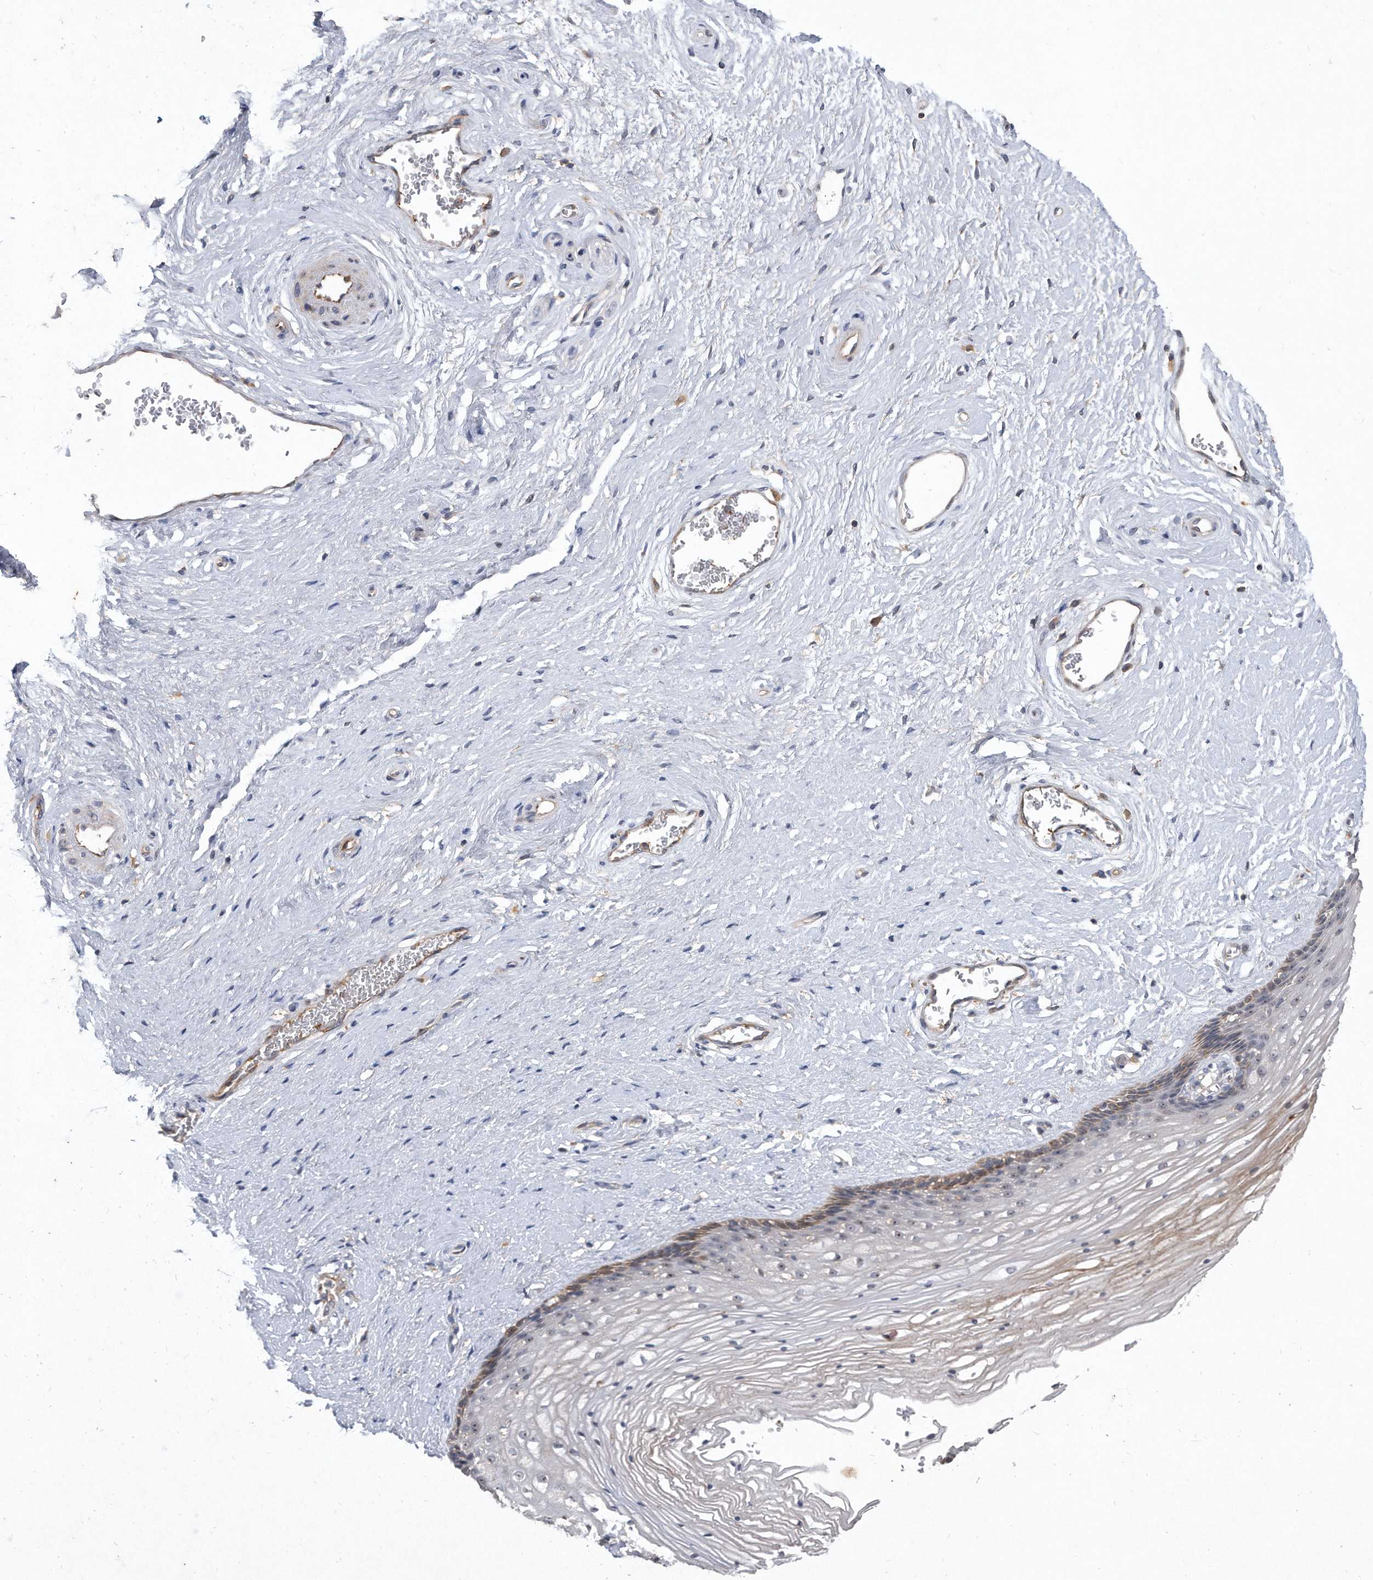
{"staining": {"intensity": "moderate", "quantity": "<25%", "location": "cytoplasmic/membranous"}, "tissue": "vagina", "cell_type": "Squamous epithelial cells", "image_type": "normal", "snomed": [{"axis": "morphology", "description": "Normal tissue, NOS"}, {"axis": "topography", "description": "Vagina"}], "caption": "Vagina stained with IHC reveals moderate cytoplasmic/membranous expression in approximately <25% of squamous epithelial cells. Nuclei are stained in blue.", "gene": "PGBD2", "patient": {"sex": "female", "age": 46}}